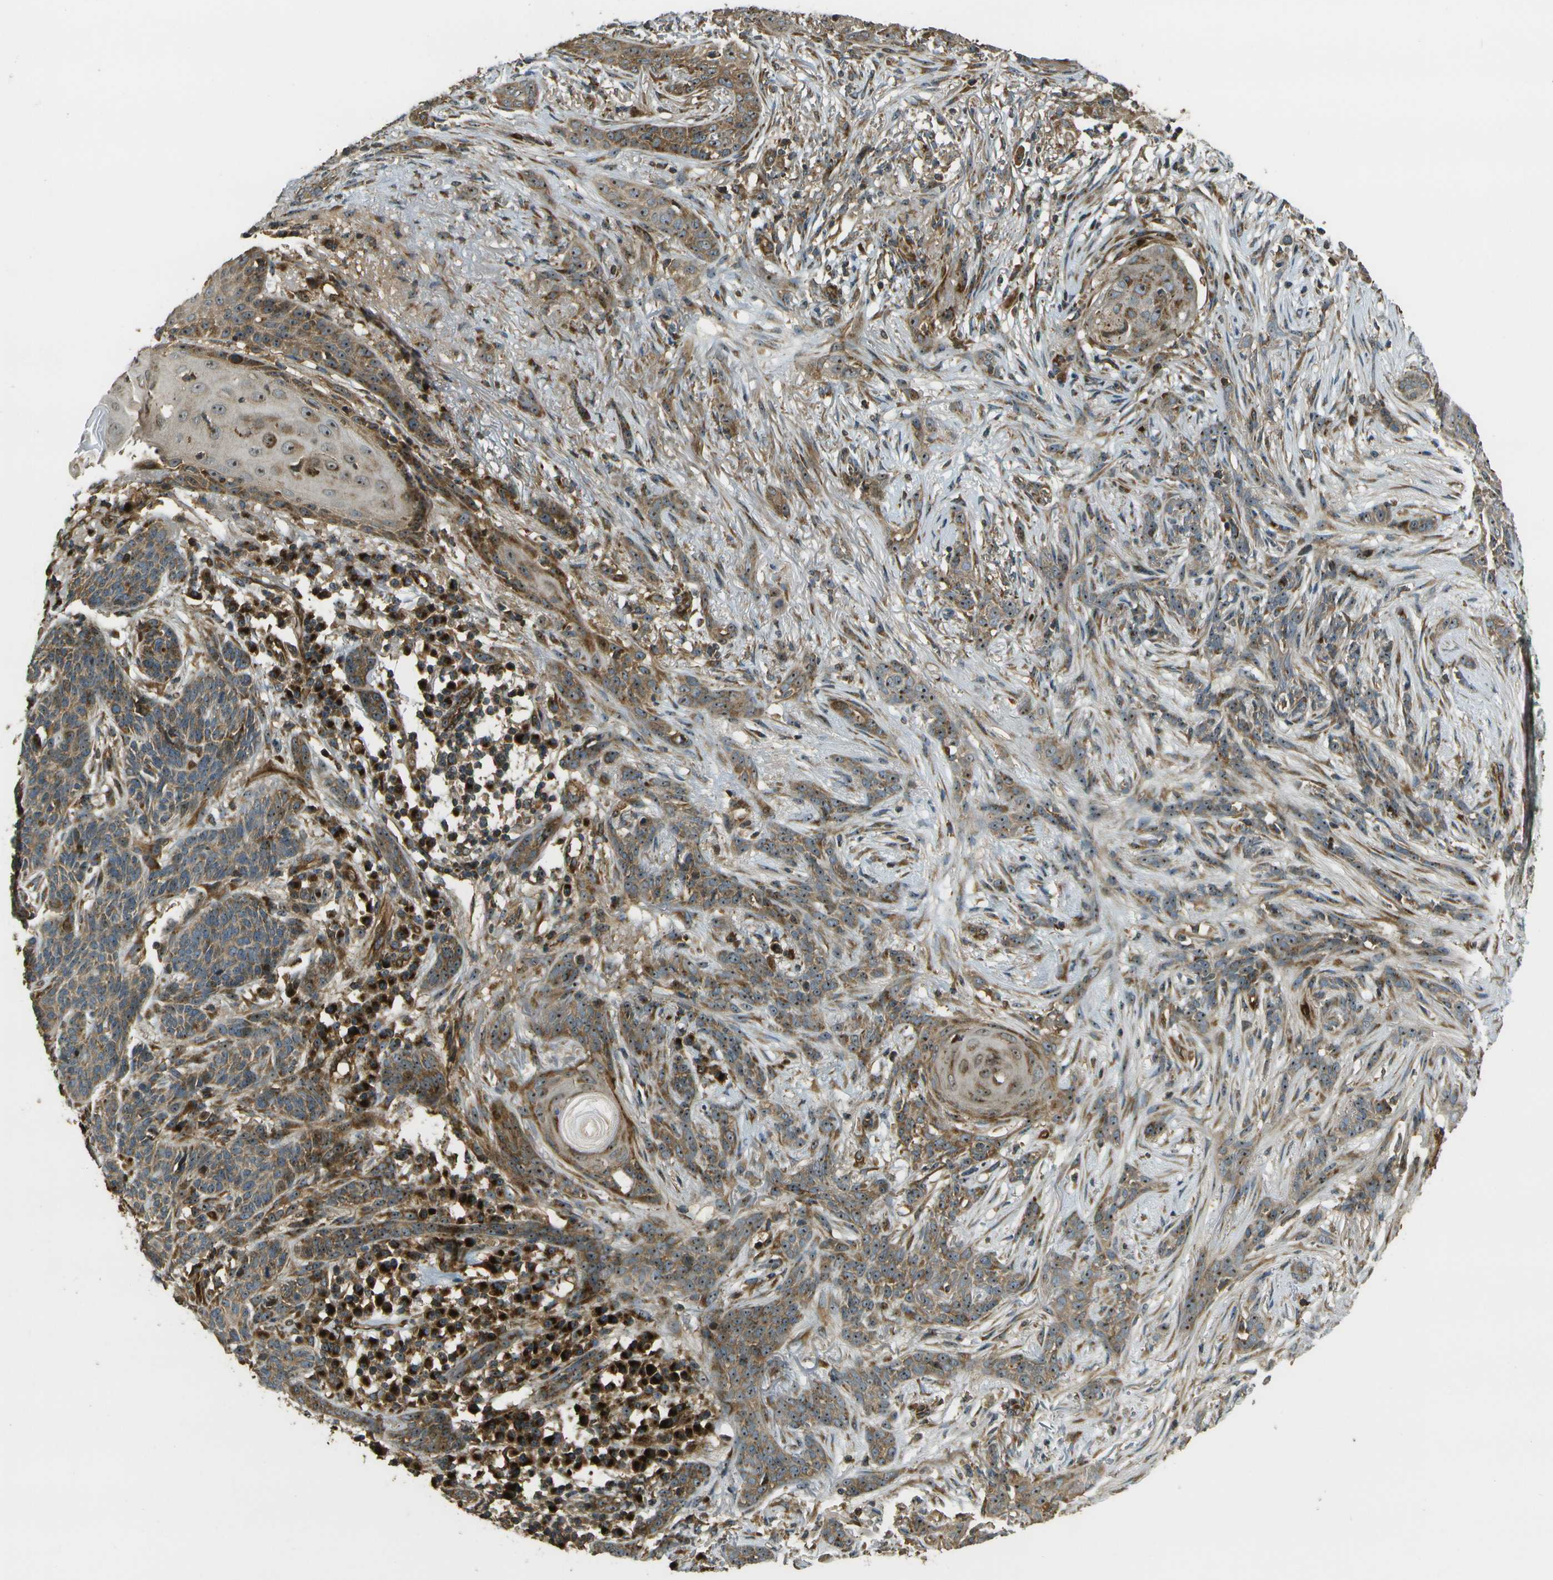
{"staining": {"intensity": "moderate", "quantity": ">75%", "location": "cytoplasmic/membranous,nuclear"}, "tissue": "skin cancer", "cell_type": "Tumor cells", "image_type": "cancer", "snomed": [{"axis": "morphology", "description": "Basal cell carcinoma"}, {"axis": "morphology", "description": "Adnexal tumor, benign"}, {"axis": "topography", "description": "Skin"}], "caption": "IHC histopathology image of human skin cancer stained for a protein (brown), which demonstrates medium levels of moderate cytoplasmic/membranous and nuclear expression in about >75% of tumor cells.", "gene": "LRP12", "patient": {"sex": "female", "age": 42}}